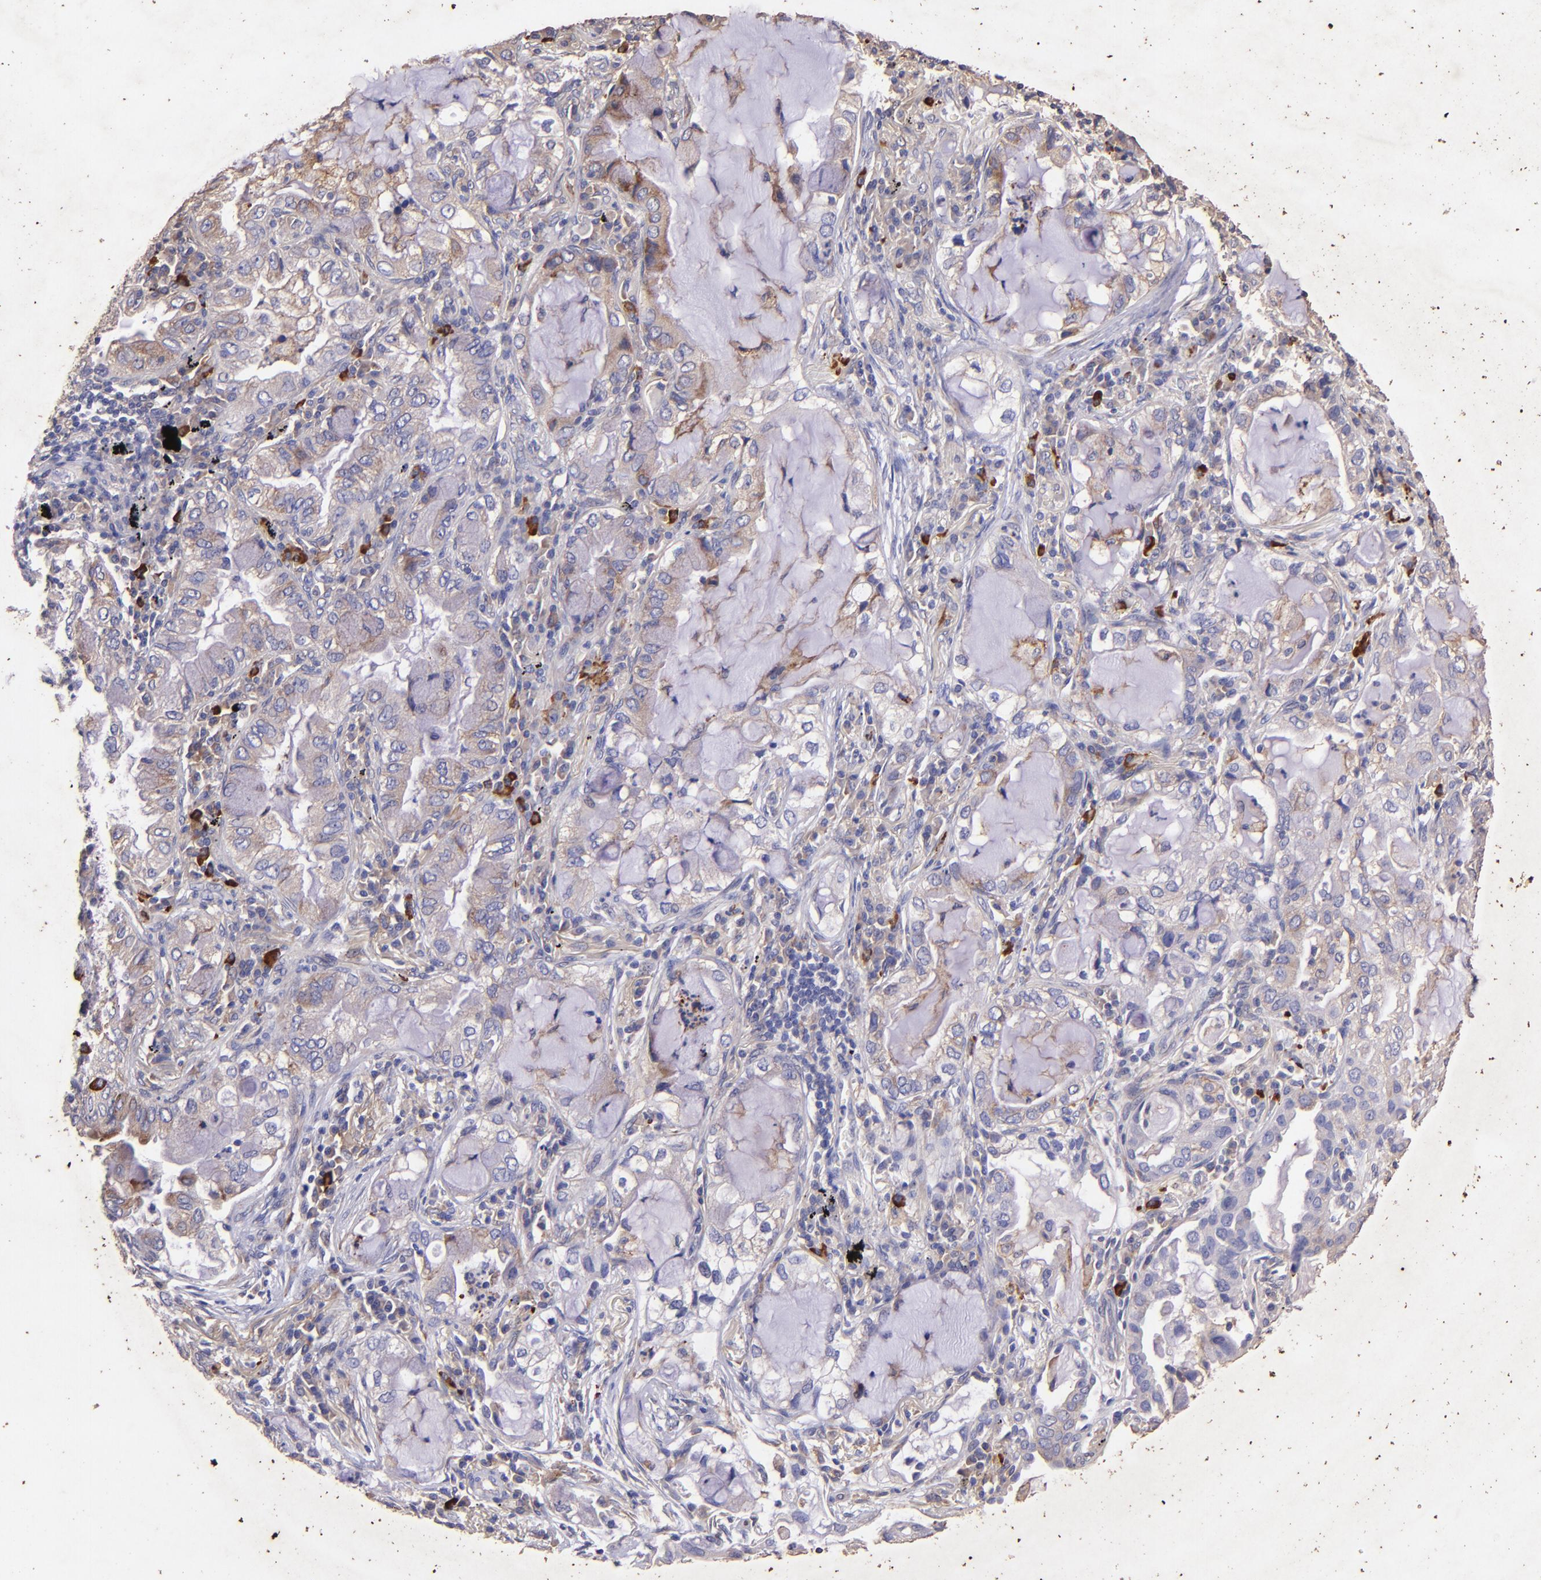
{"staining": {"intensity": "weak", "quantity": ">75%", "location": "cytoplasmic/membranous"}, "tissue": "lung cancer", "cell_type": "Tumor cells", "image_type": "cancer", "snomed": [{"axis": "morphology", "description": "Adenocarcinoma, NOS"}, {"axis": "topography", "description": "Lung"}], "caption": "Adenocarcinoma (lung) tissue exhibits weak cytoplasmic/membranous expression in about >75% of tumor cells, visualized by immunohistochemistry.", "gene": "RET", "patient": {"sex": "female", "age": 50}}